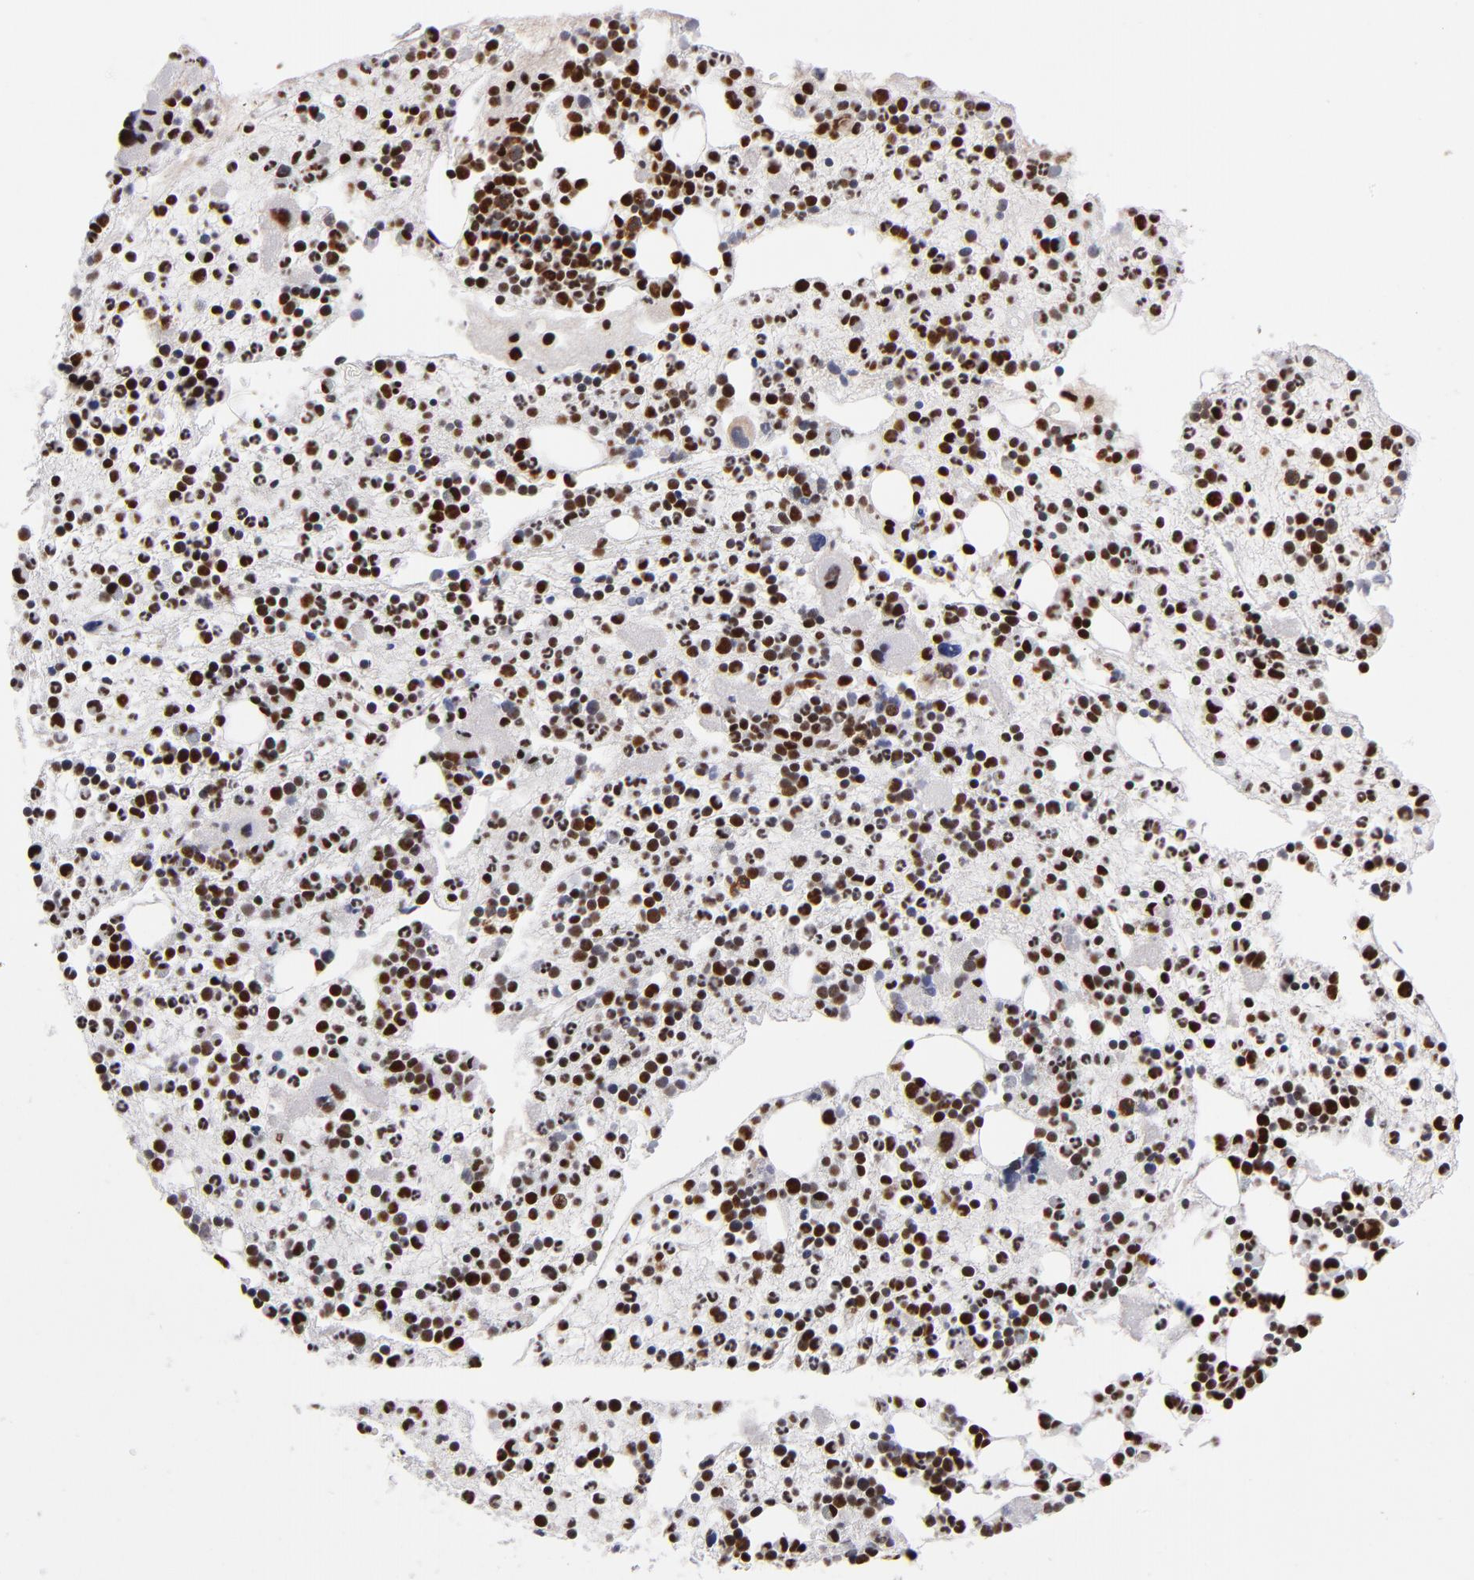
{"staining": {"intensity": "strong", "quantity": ">75%", "location": "nuclear"}, "tissue": "bone marrow", "cell_type": "Hematopoietic cells", "image_type": "normal", "snomed": [{"axis": "morphology", "description": "Normal tissue, NOS"}, {"axis": "topography", "description": "Bone marrow"}], "caption": "Protein expression analysis of normal bone marrow exhibits strong nuclear expression in about >75% of hematopoietic cells.", "gene": "MRE11", "patient": {"sex": "male", "age": 15}}